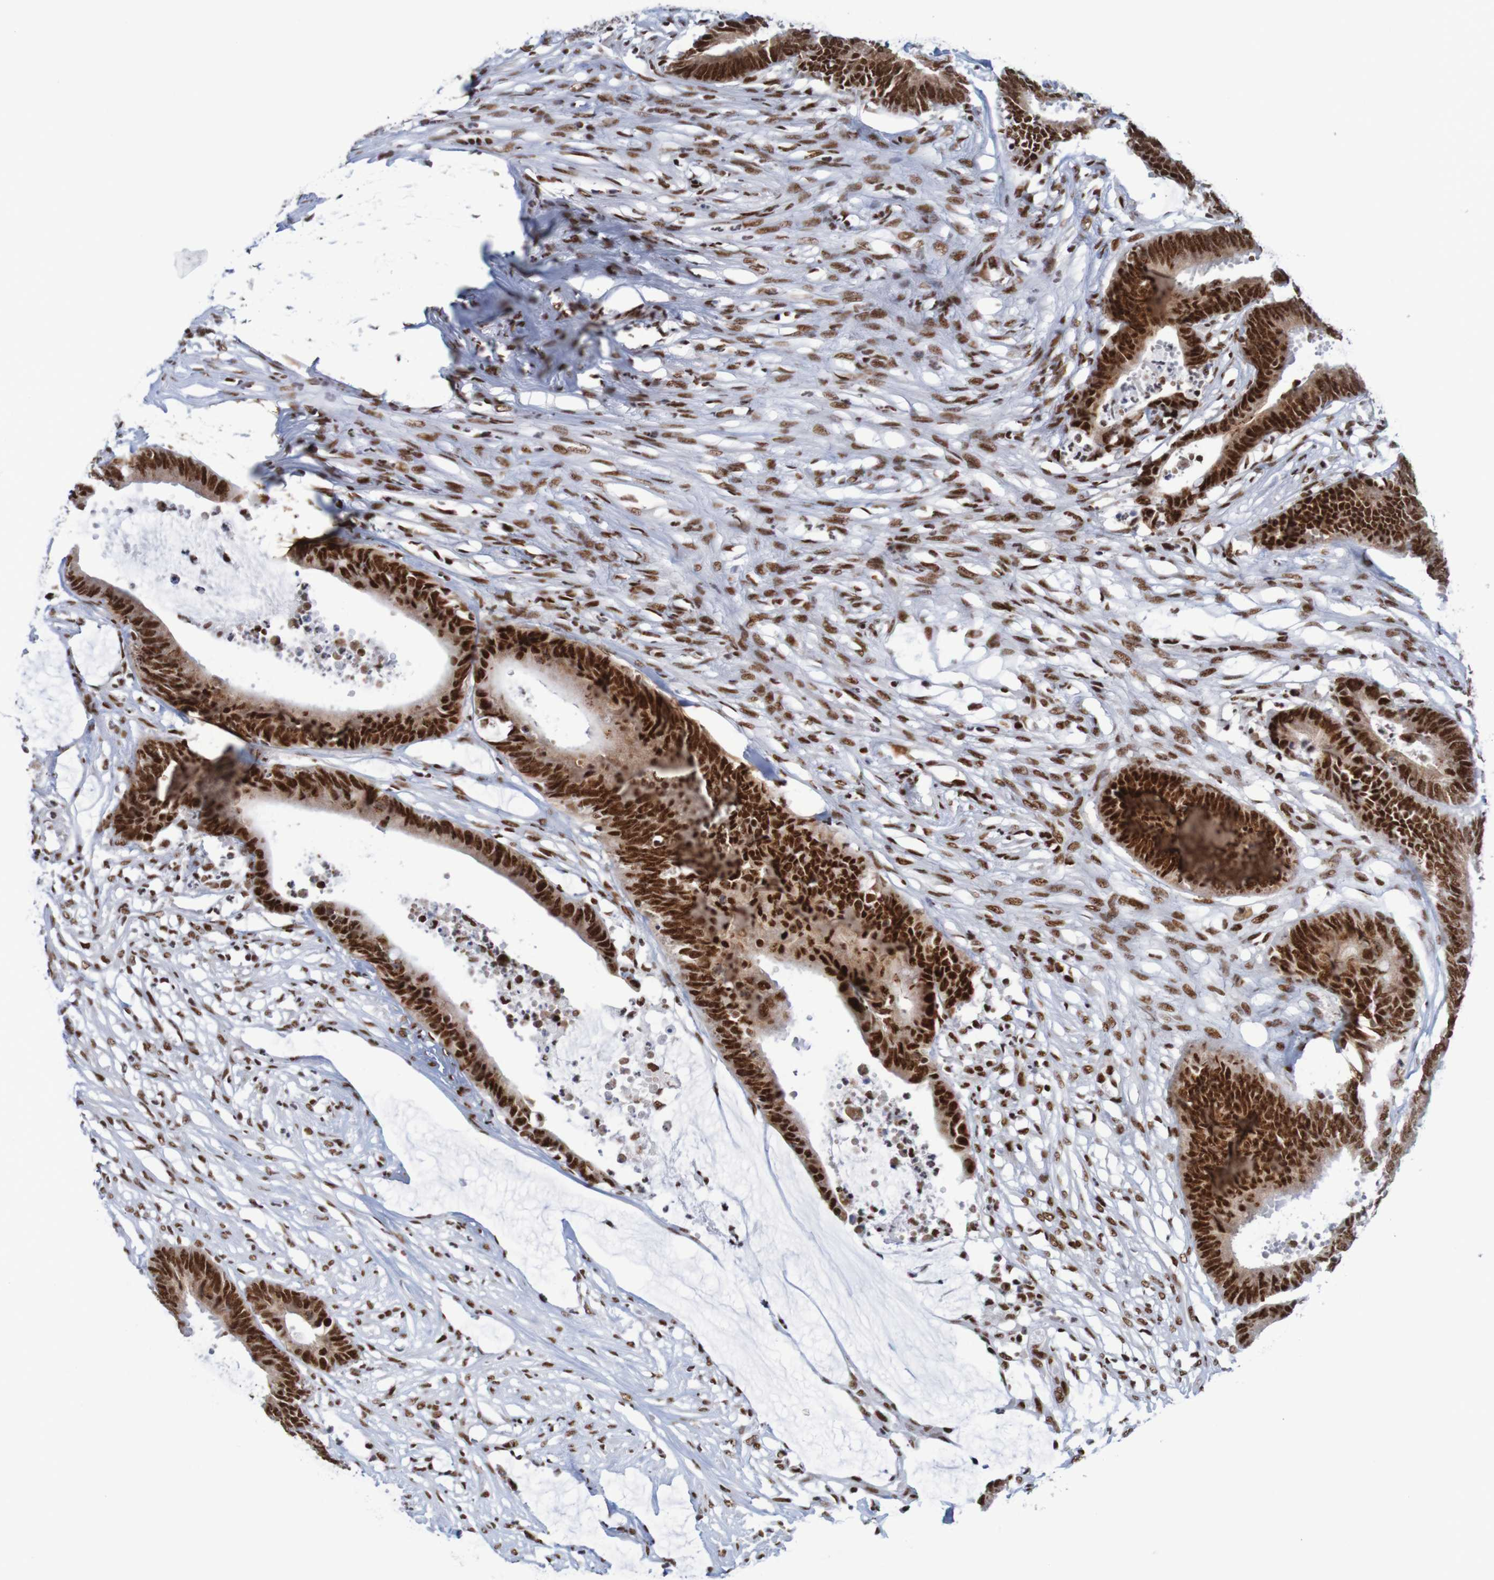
{"staining": {"intensity": "strong", "quantity": ">75%", "location": "nuclear"}, "tissue": "colorectal cancer", "cell_type": "Tumor cells", "image_type": "cancer", "snomed": [{"axis": "morphology", "description": "Adenocarcinoma, NOS"}, {"axis": "topography", "description": "Rectum"}], "caption": "DAB immunohistochemical staining of colorectal adenocarcinoma reveals strong nuclear protein expression in about >75% of tumor cells. The staining was performed using DAB (3,3'-diaminobenzidine) to visualize the protein expression in brown, while the nuclei were stained in blue with hematoxylin (Magnification: 20x).", "gene": "THRAP3", "patient": {"sex": "female", "age": 66}}